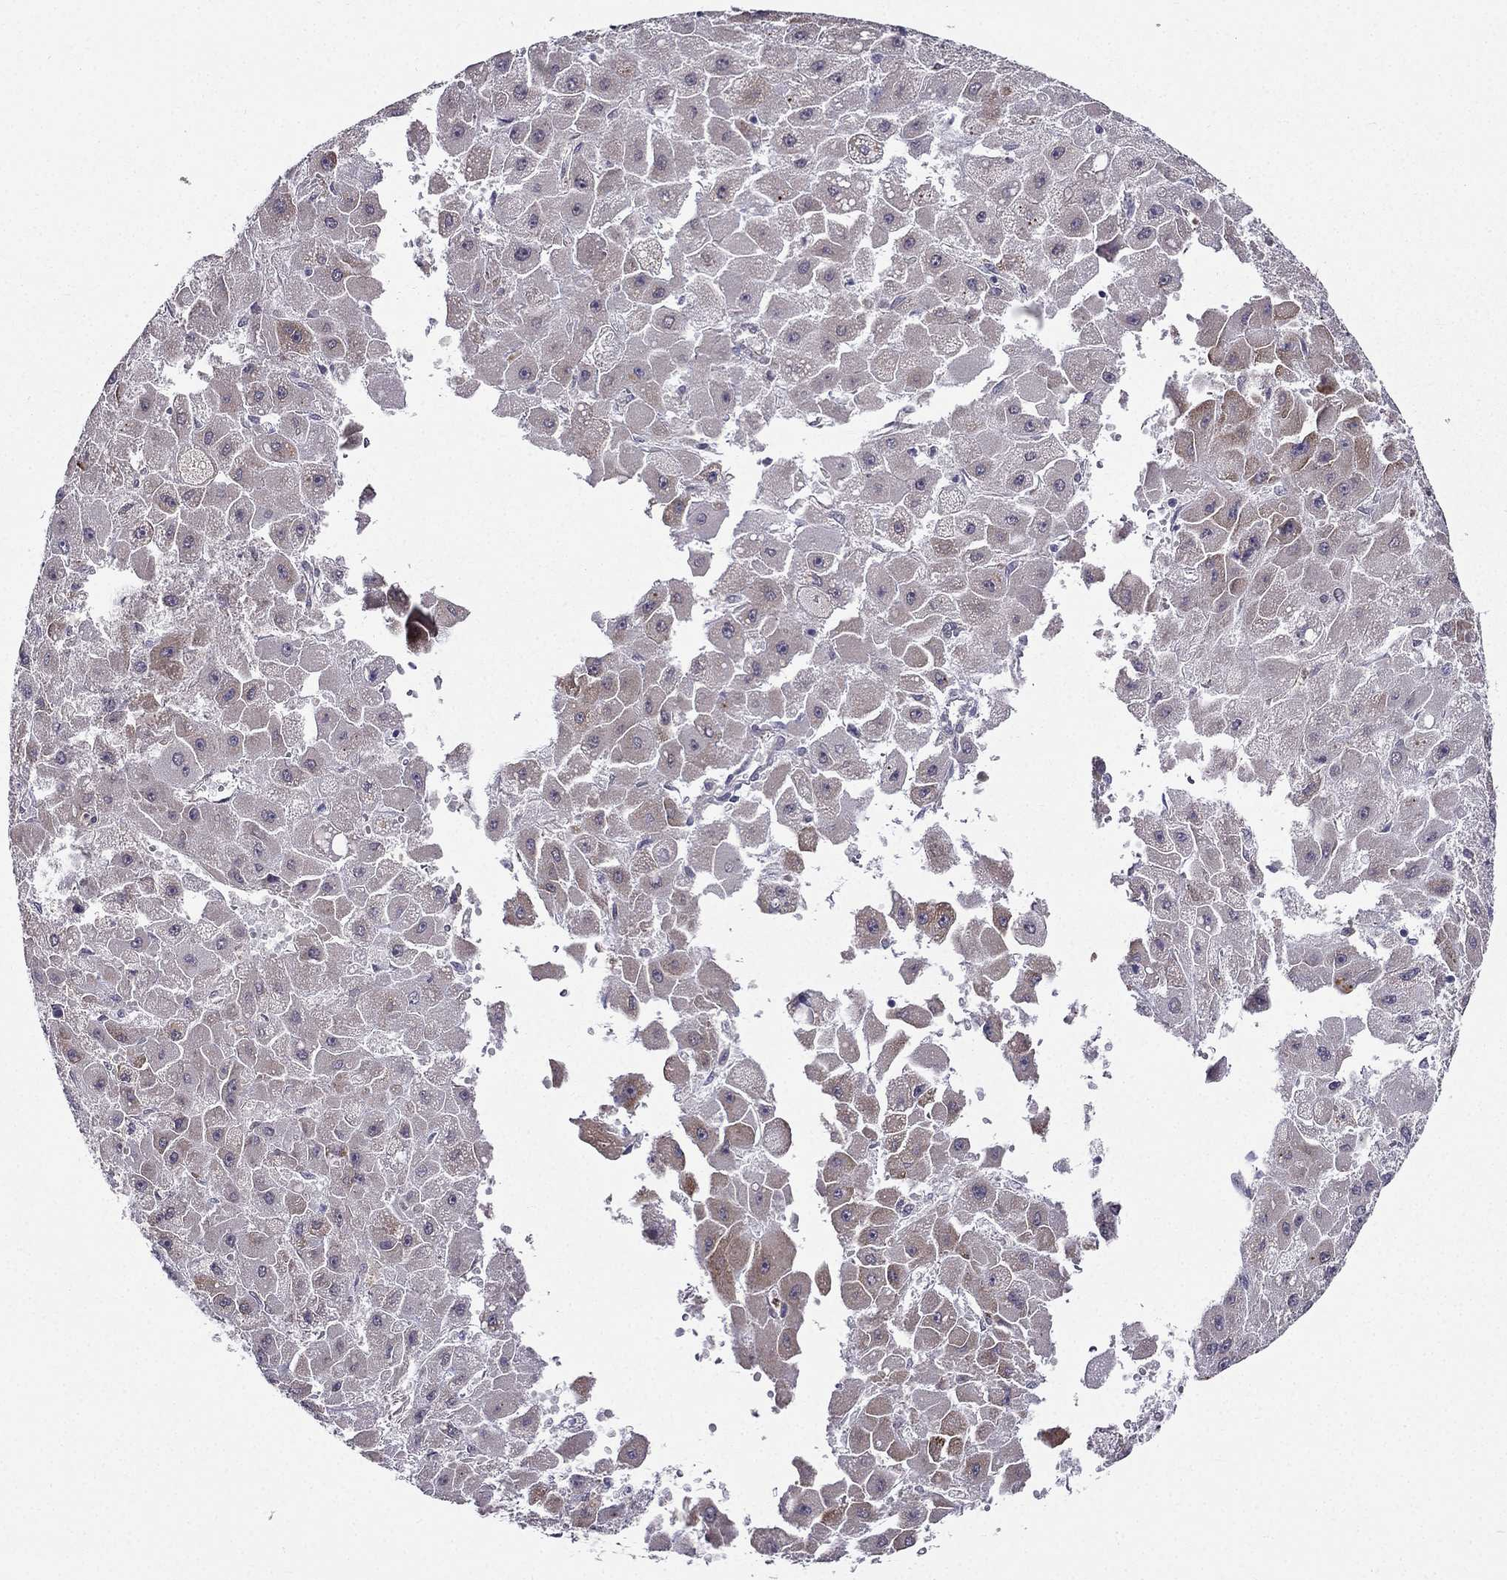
{"staining": {"intensity": "weak", "quantity": "<25%", "location": "cytoplasmic/membranous"}, "tissue": "liver cancer", "cell_type": "Tumor cells", "image_type": "cancer", "snomed": [{"axis": "morphology", "description": "Carcinoma, Hepatocellular, NOS"}, {"axis": "topography", "description": "Liver"}], "caption": "Immunohistochemistry photomicrograph of neoplastic tissue: liver cancer (hepatocellular carcinoma) stained with DAB (3,3'-diaminobenzidine) displays no significant protein positivity in tumor cells. The staining was performed using DAB (3,3'-diaminobenzidine) to visualize the protein expression in brown, while the nuclei were stained in blue with hematoxylin (Magnification: 20x).", "gene": "ARHGEF28", "patient": {"sex": "female", "age": 25}}